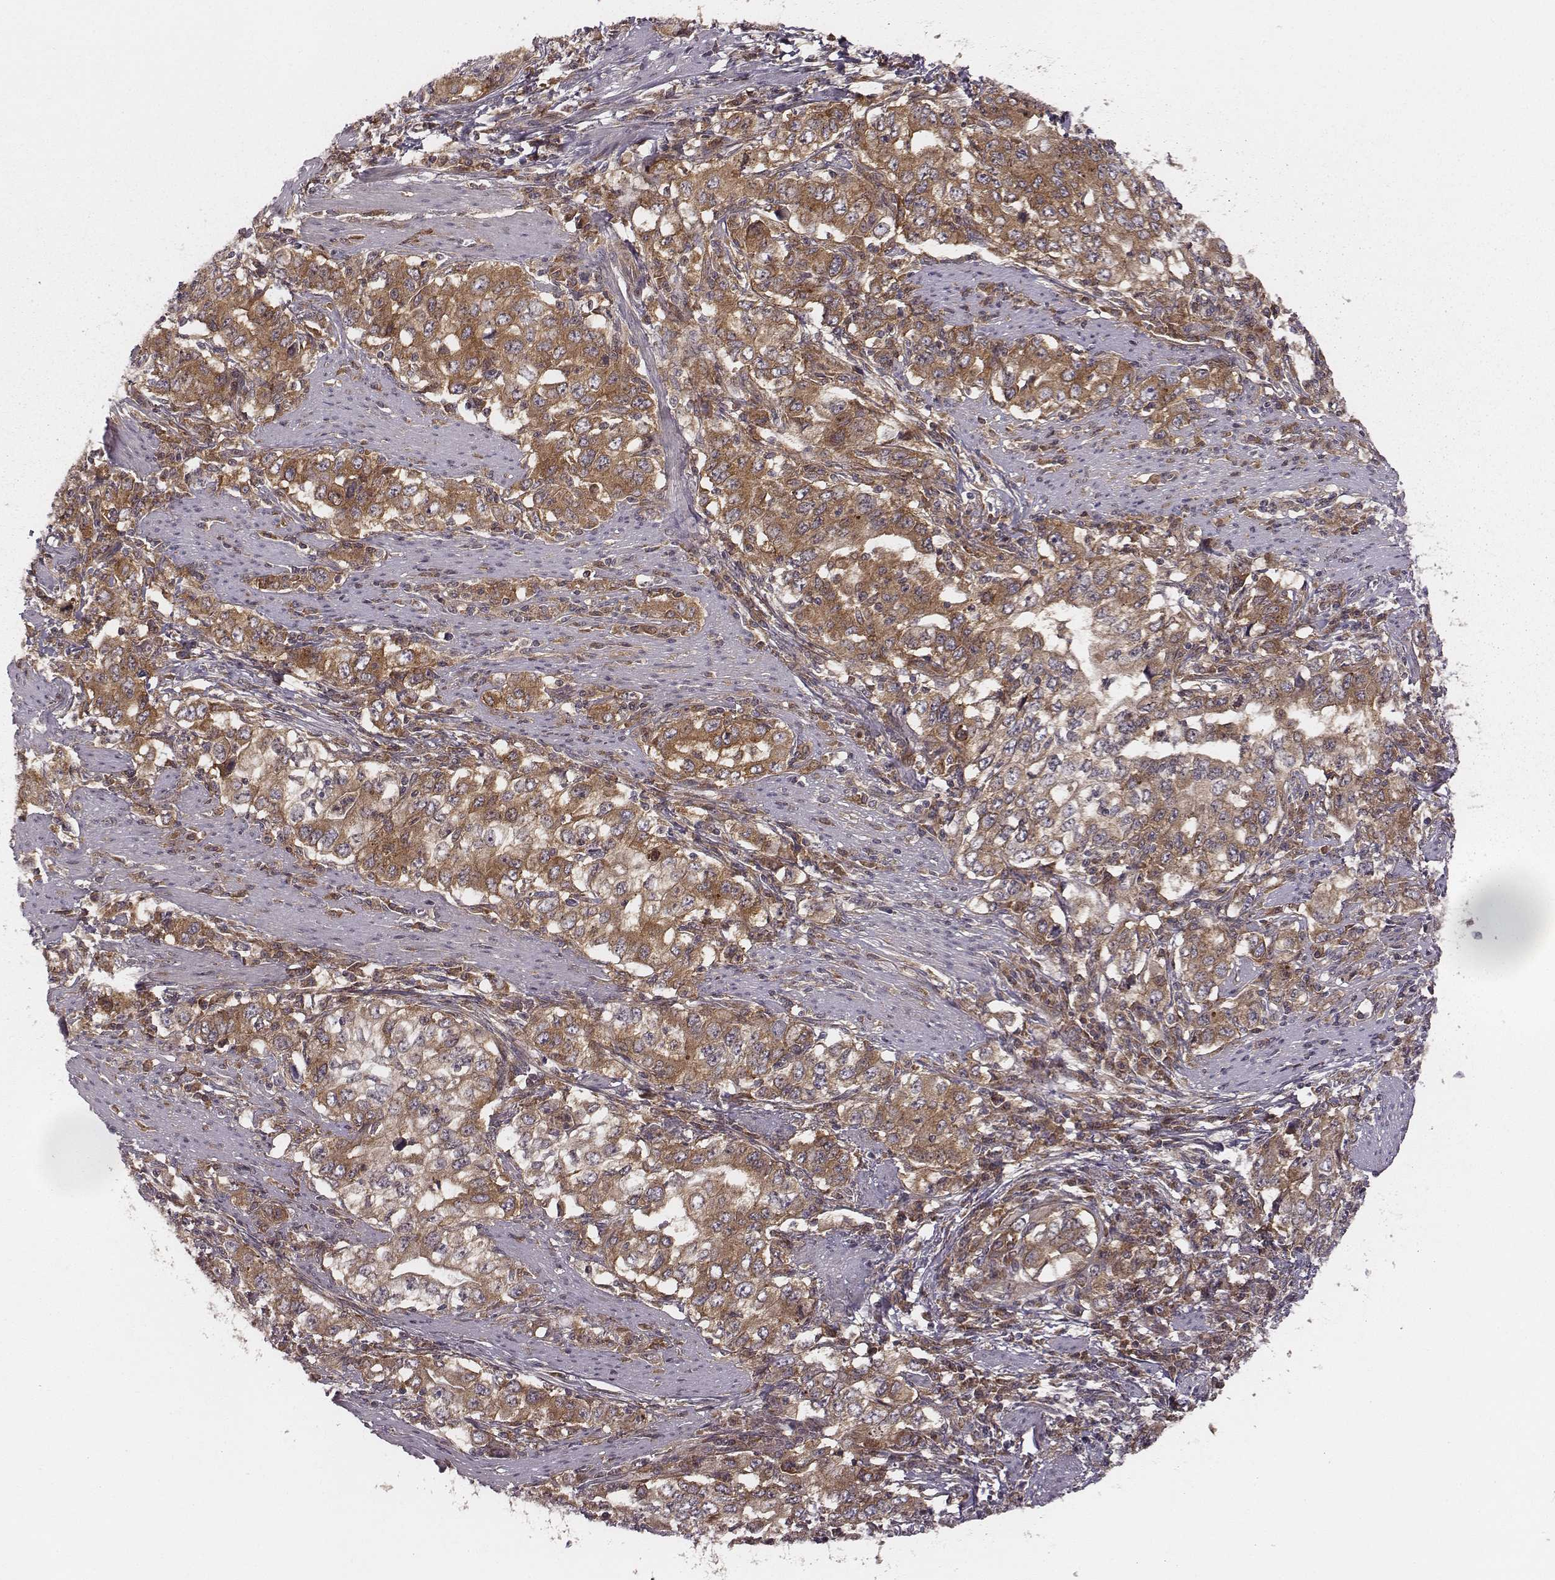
{"staining": {"intensity": "strong", "quantity": ">75%", "location": "cytoplasmic/membranous"}, "tissue": "stomach cancer", "cell_type": "Tumor cells", "image_type": "cancer", "snomed": [{"axis": "morphology", "description": "Adenocarcinoma, NOS"}, {"axis": "topography", "description": "Stomach, lower"}], "caption": "Immunohistochemical staining of stomach adenocarcinoma exhibits high levels of strong cytoplasmic/membranous staining in approximately >75% of tumor cells.", "gene": "VPS26A", "patient": {"sex": "female", "age": 72}}